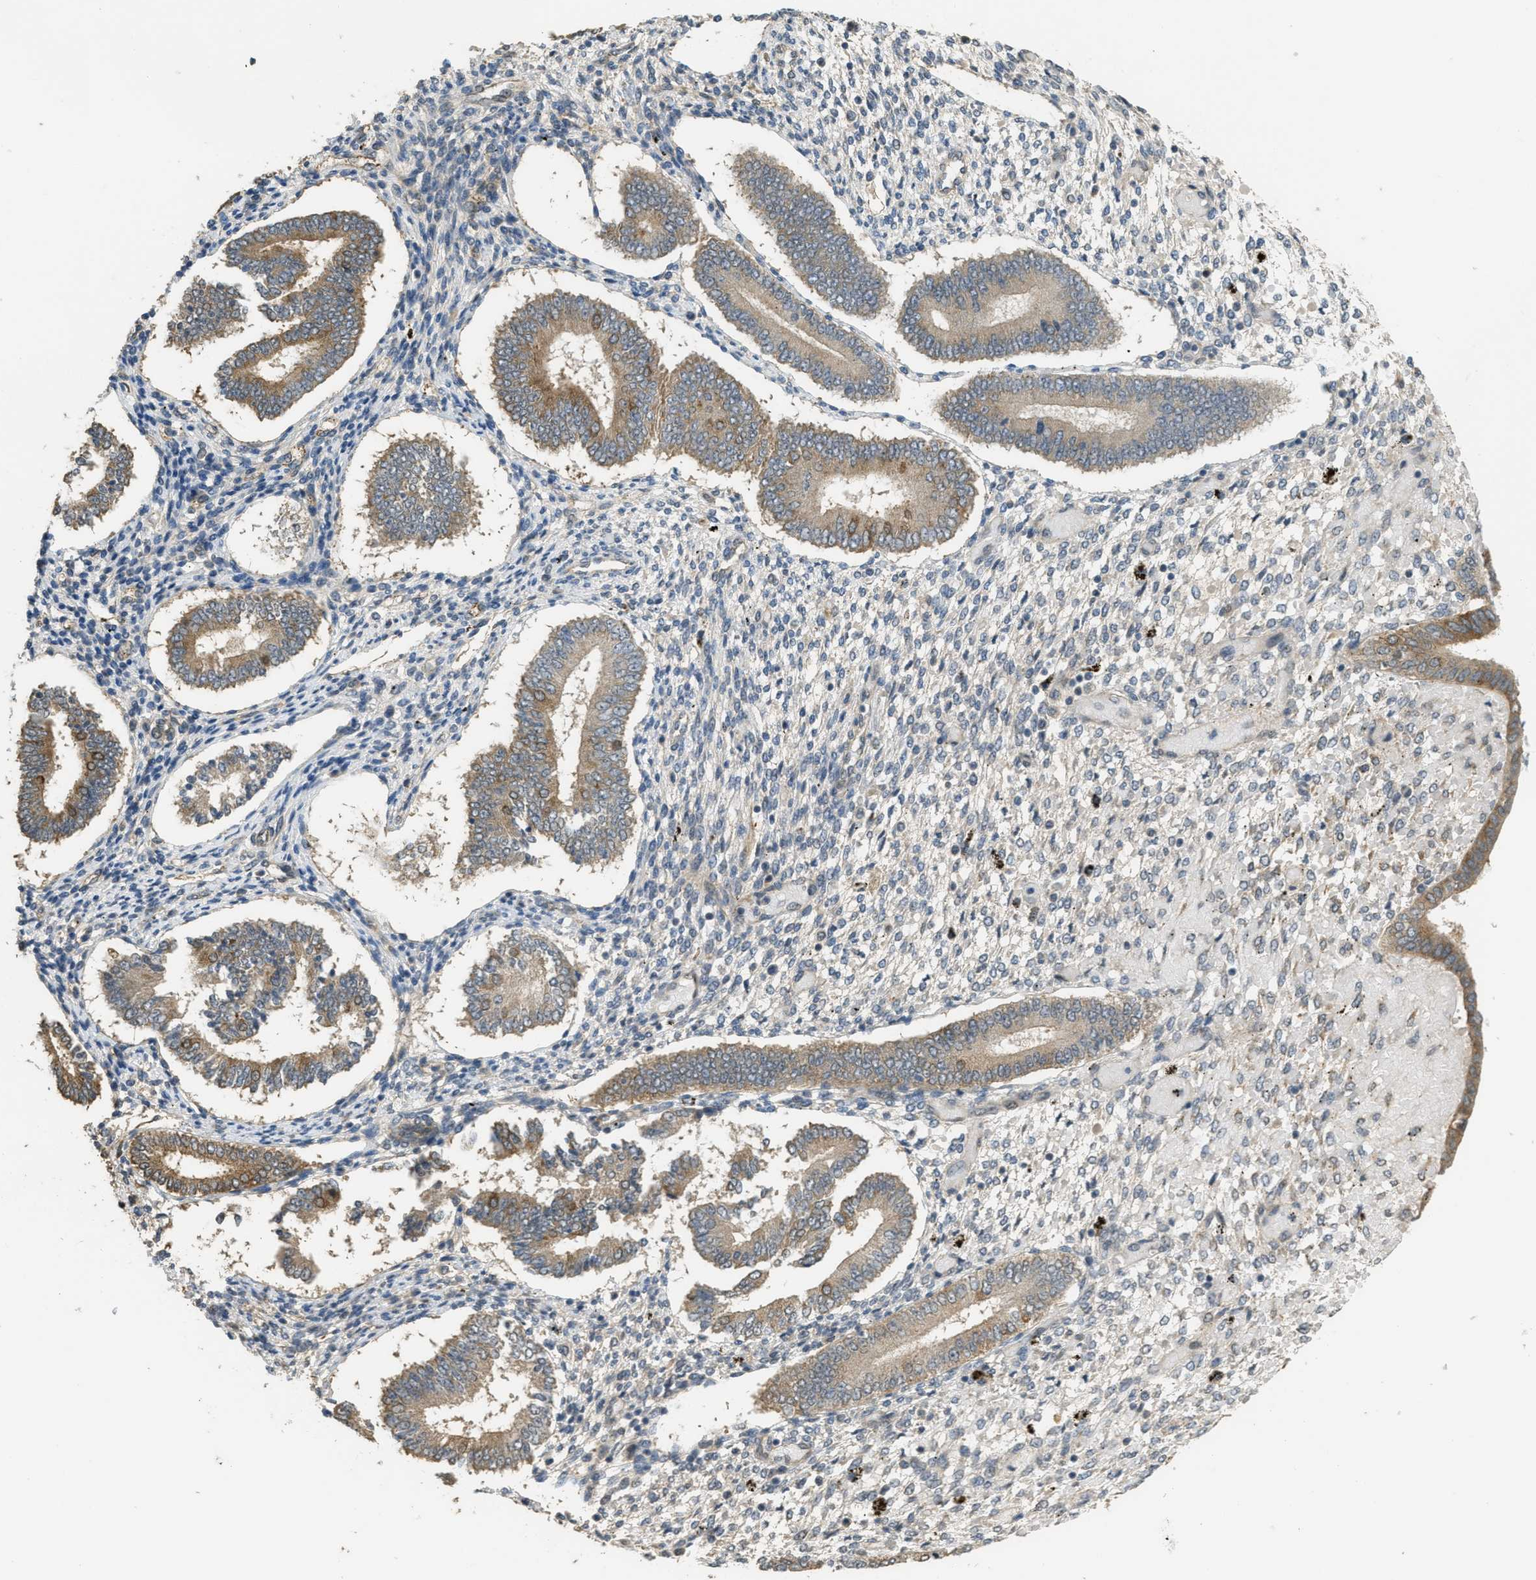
{"staining": {"intensity": "weak", "quantity": "25%-75%", "location": "cytoplasmic/membranous"}, "tissue": "endometrium", "cell_type": "Cells in endometrial stroma", "image_type": "normal", "snomed": [{"axis": "morphology", "description": "Normal tissue, NOS"}, {"axis": "topography", "description": "Endometrium"}], "caption": "The photomicrograph displays a brown stain indicating the presence of a protein in the cytoplasmic/membranous of cells in endometrial stroma in endometrium. Using DAB (brown) and hematoxylin (blue) stains, captured at high magnification using brightfield microscopy.", "gene": "IGF2BP2", "patient": {"sex": "female", "age": 42}}